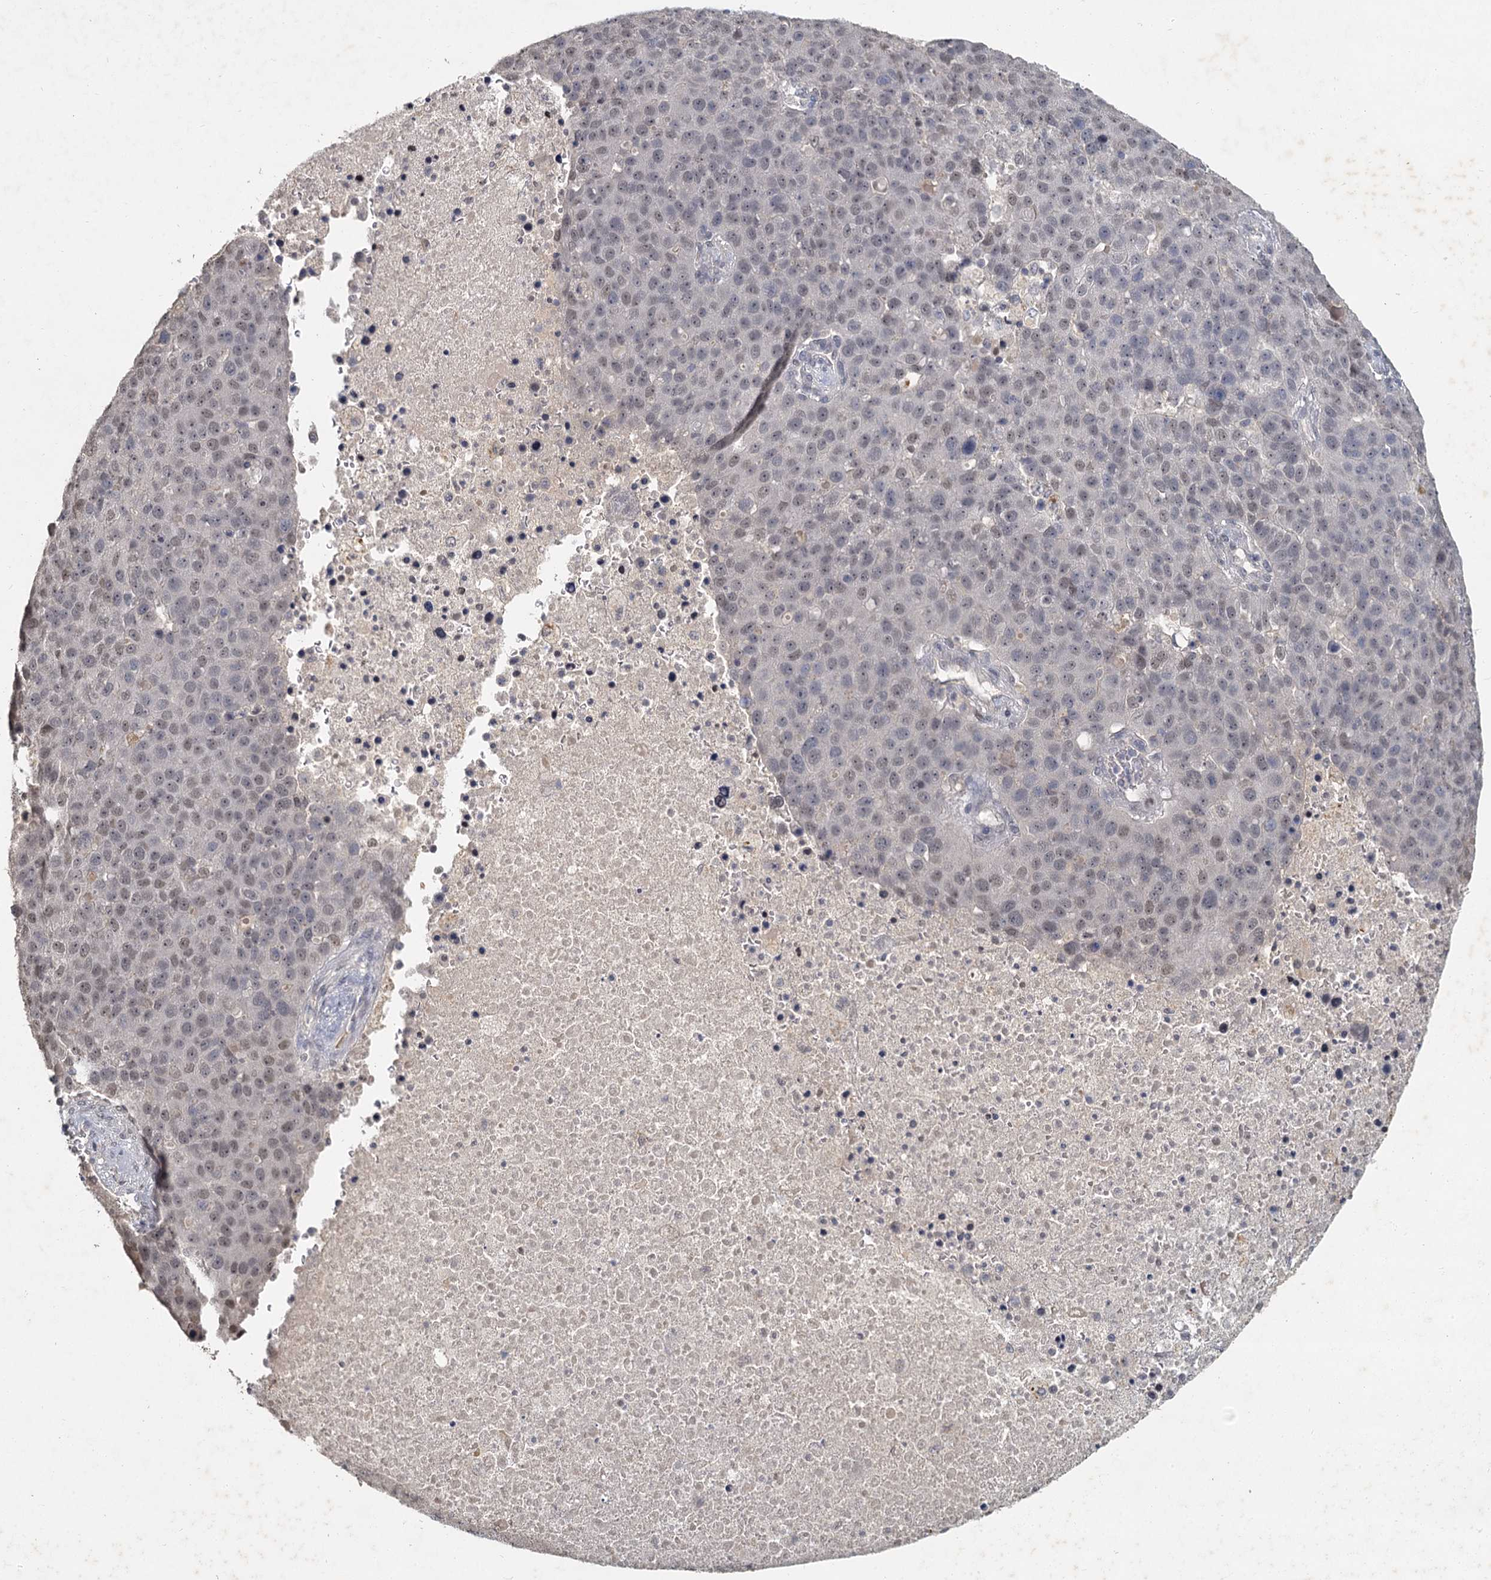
{"staining": {"intensity": "negative", "quantity": "none", "location": "none"}, "tissue": "pancreatic cancer", "cell_type": "Tumor cells", "image_type": "cancer", "snomed": [{"axis": "morphology", "description": "Adenocarcinoma, NOS"}, {"axis": "topography", "description": "Pancreas"}], "caption": "Immunohistochemistry photomicrograph of pancreatic cancer stained for a protein (brown), which exhibits no staining in tumor cells. The staining was performed using DAB (3,3'-diaminobenzidine) to visualize the protein expression in brown, while the nuclei were stained in blue with hematoxylin (Magnification: 20x).", "gene": "MUCL1", "patient": {"sex": "female", "age": 61}}